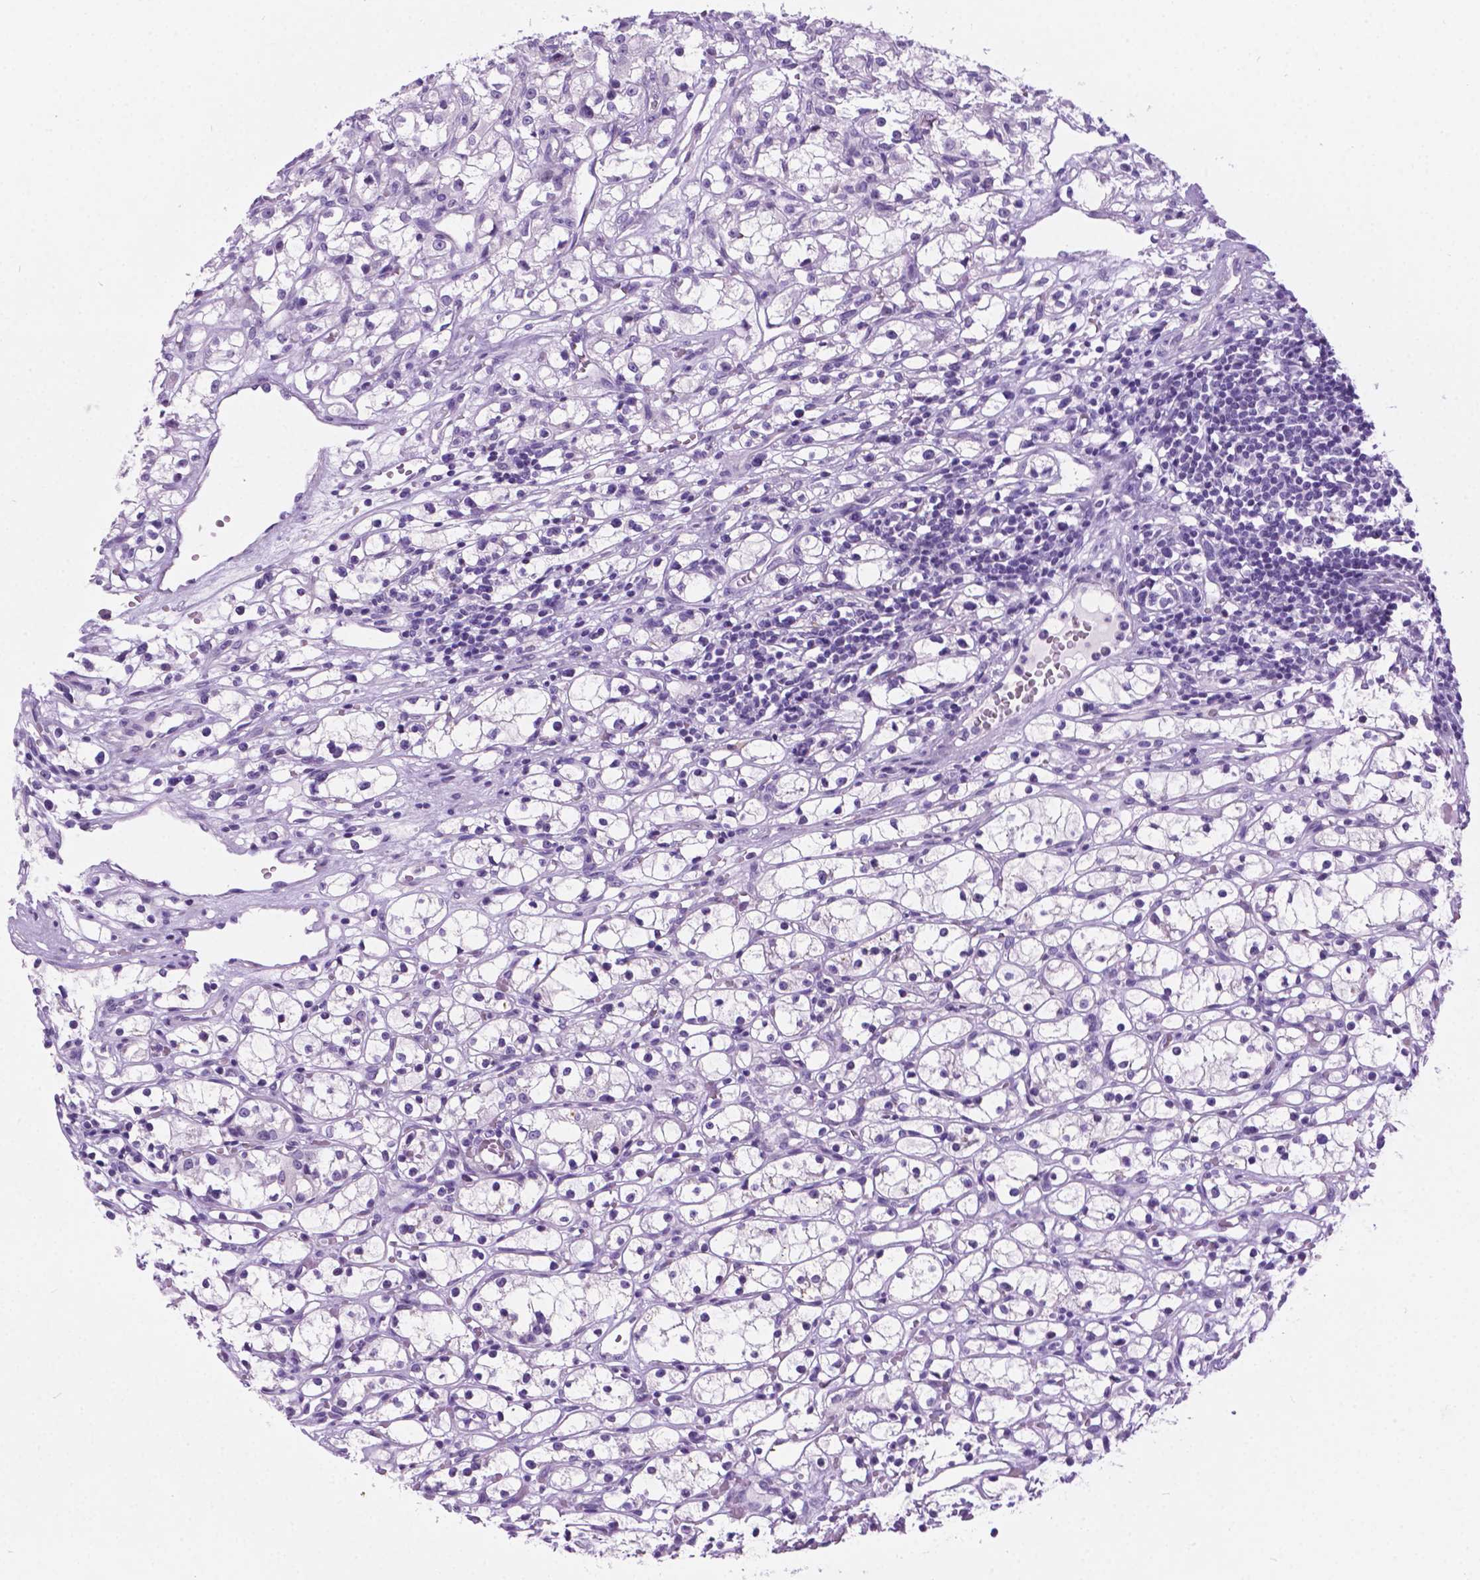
{"staining": {"intensity": "negative", "quantity": "none", "location": "none"}, "tissue": "renal cancer", "cell_type": "Tumor cells", "image_type": "cancer", "snomed": [{"axis": "morphology", "description": "Adenocarcinoma, NOS"}, {"axis": "topography", "description": "Kidney"}], "caption": "High magnification brightfield microscopy of renal adenocarcinoma stained with DAB (3,3'-diaminobenzidine) (brown) and counterstained with hematoxylin (blue): tumor cells show no significant staining.", "gene": "ARMS2", "patient": {"sex": "female", "age": 59}}